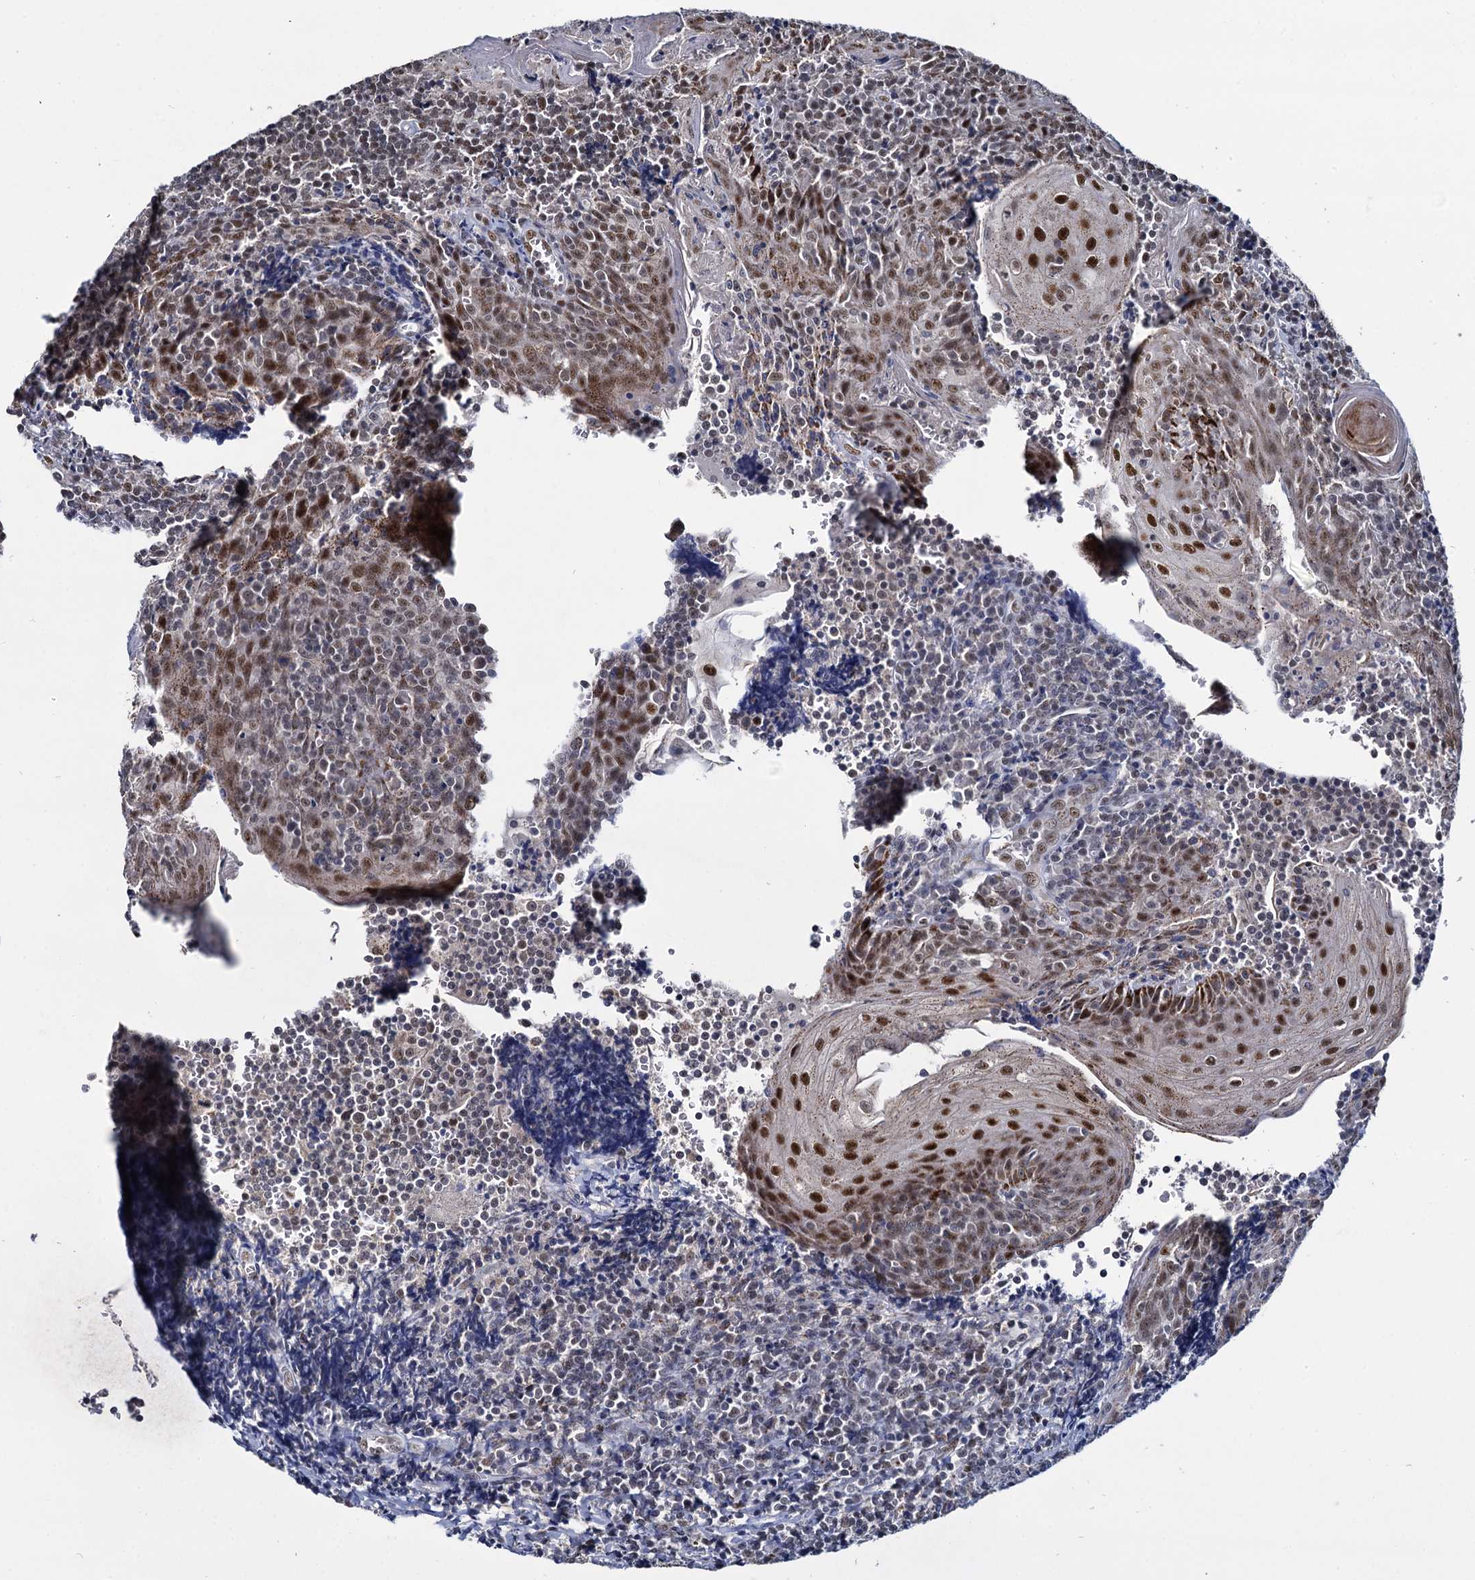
{"staining": {"intensity": "moderate", "quantity": ">75%", "location": "nuclear"}, "tissue": "tonsil", "cell_type": "Germinal center cells", "image_type": "normal", "snomed": [{"axis": "morphology", "description": "Normal tissue, NOS"}, {"axis": "topography", "description": "Tonsil"}], "caption": "About >75% of germinal center cells in normal human tonsil demonstrate moderate nuclear protein positivity as visualized by brown immunohistochemical staining.", "gene": "RPUSD4", "patient": {"sex": "male", "age": 27}}